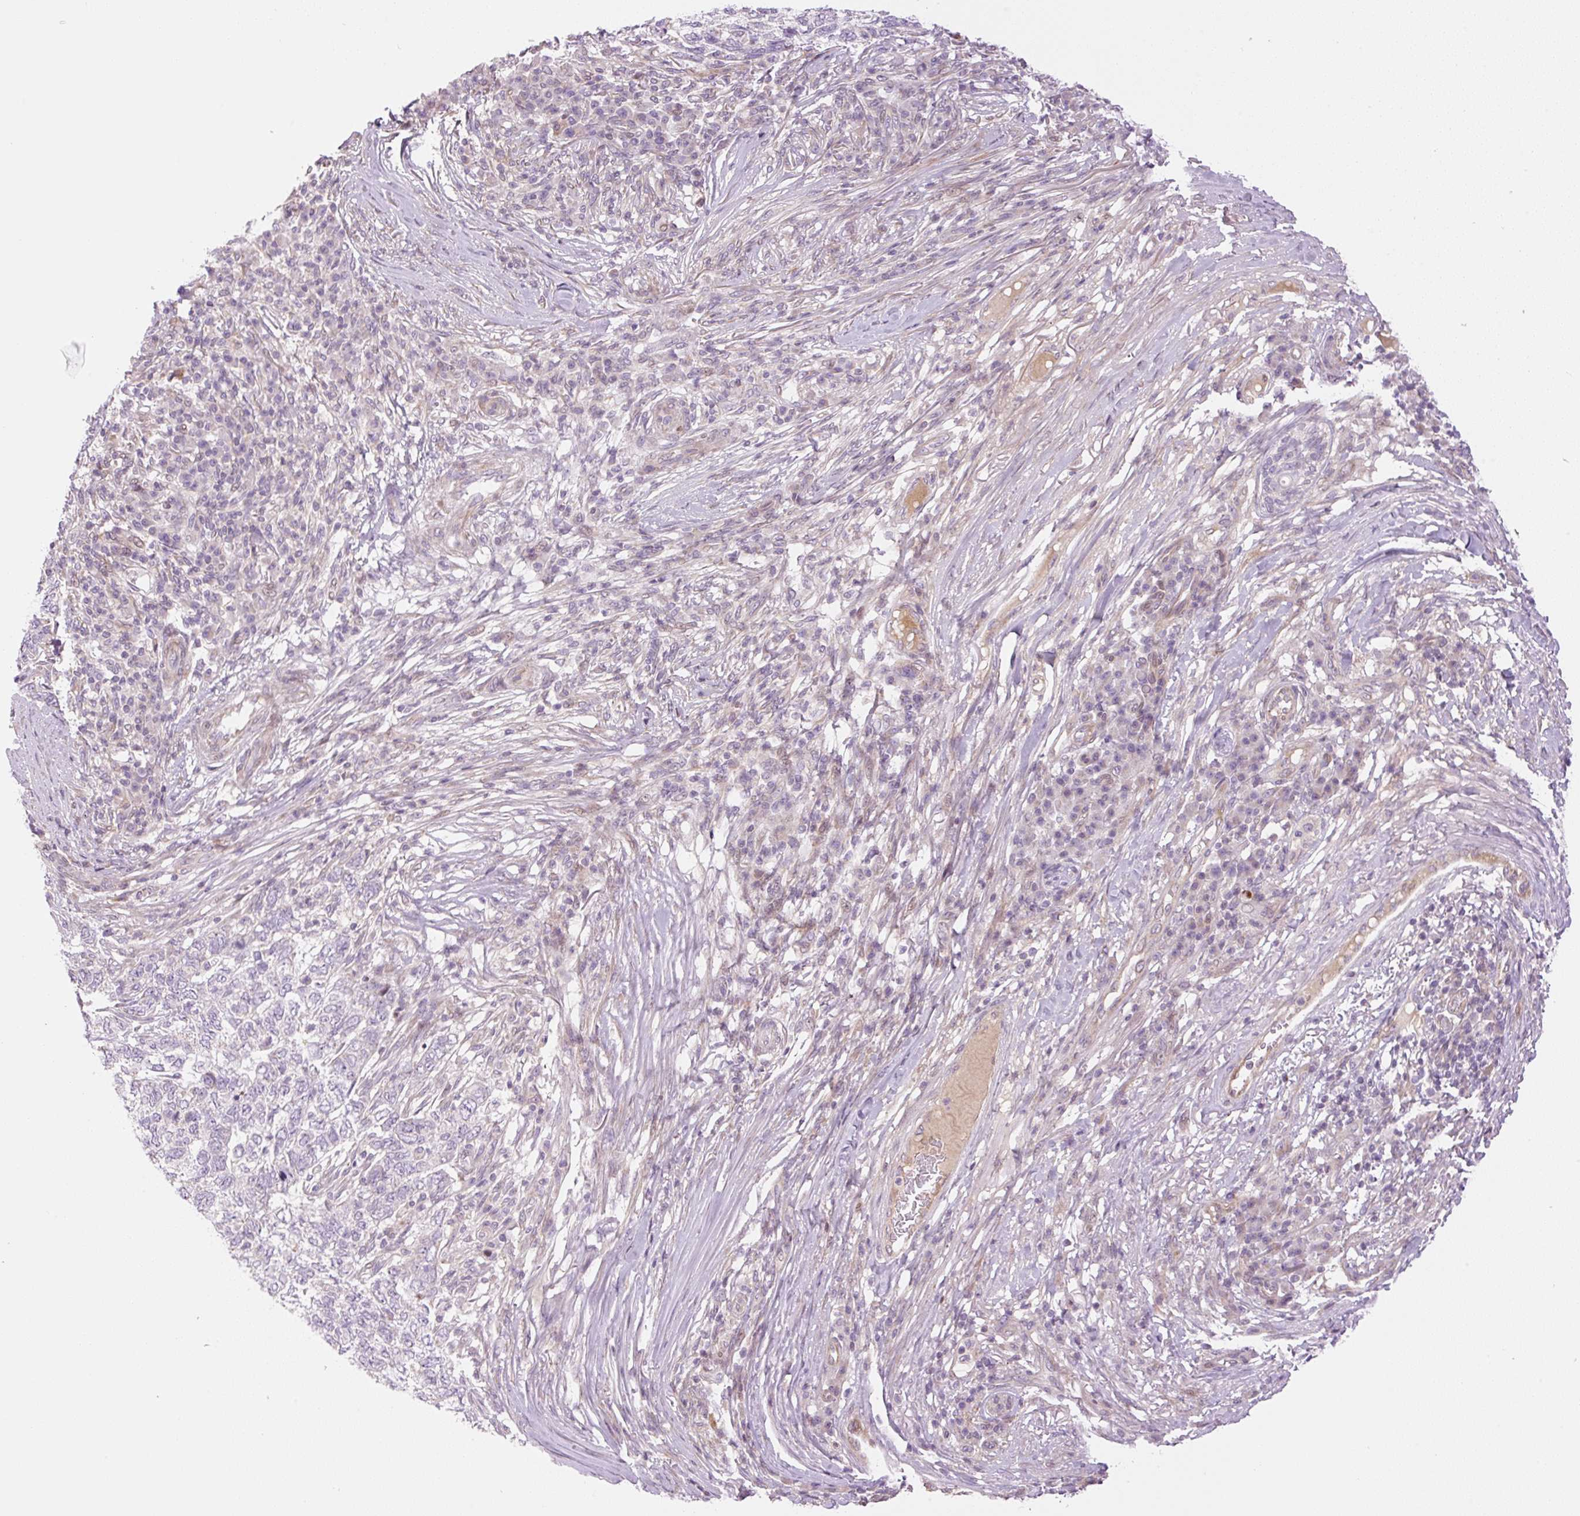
{"staining": {"intensity": "negative", "quantity": "none", "location": "none"}, "tissue": "skin cancer", "cell_type": "Tumor cells", "image_type": "cancer", "snomed": [{"axis": "morphology", "description": "Basal cell carcinoma"}, {"axis": "topography", "description": "Skin"}], "caption": "Immunohistochemical staining of skin basal cell carcinoma exhibits no significant staining in tumor cells.", "gene": "ZNF394", "patient": {"sex": "female", "age": 65}}